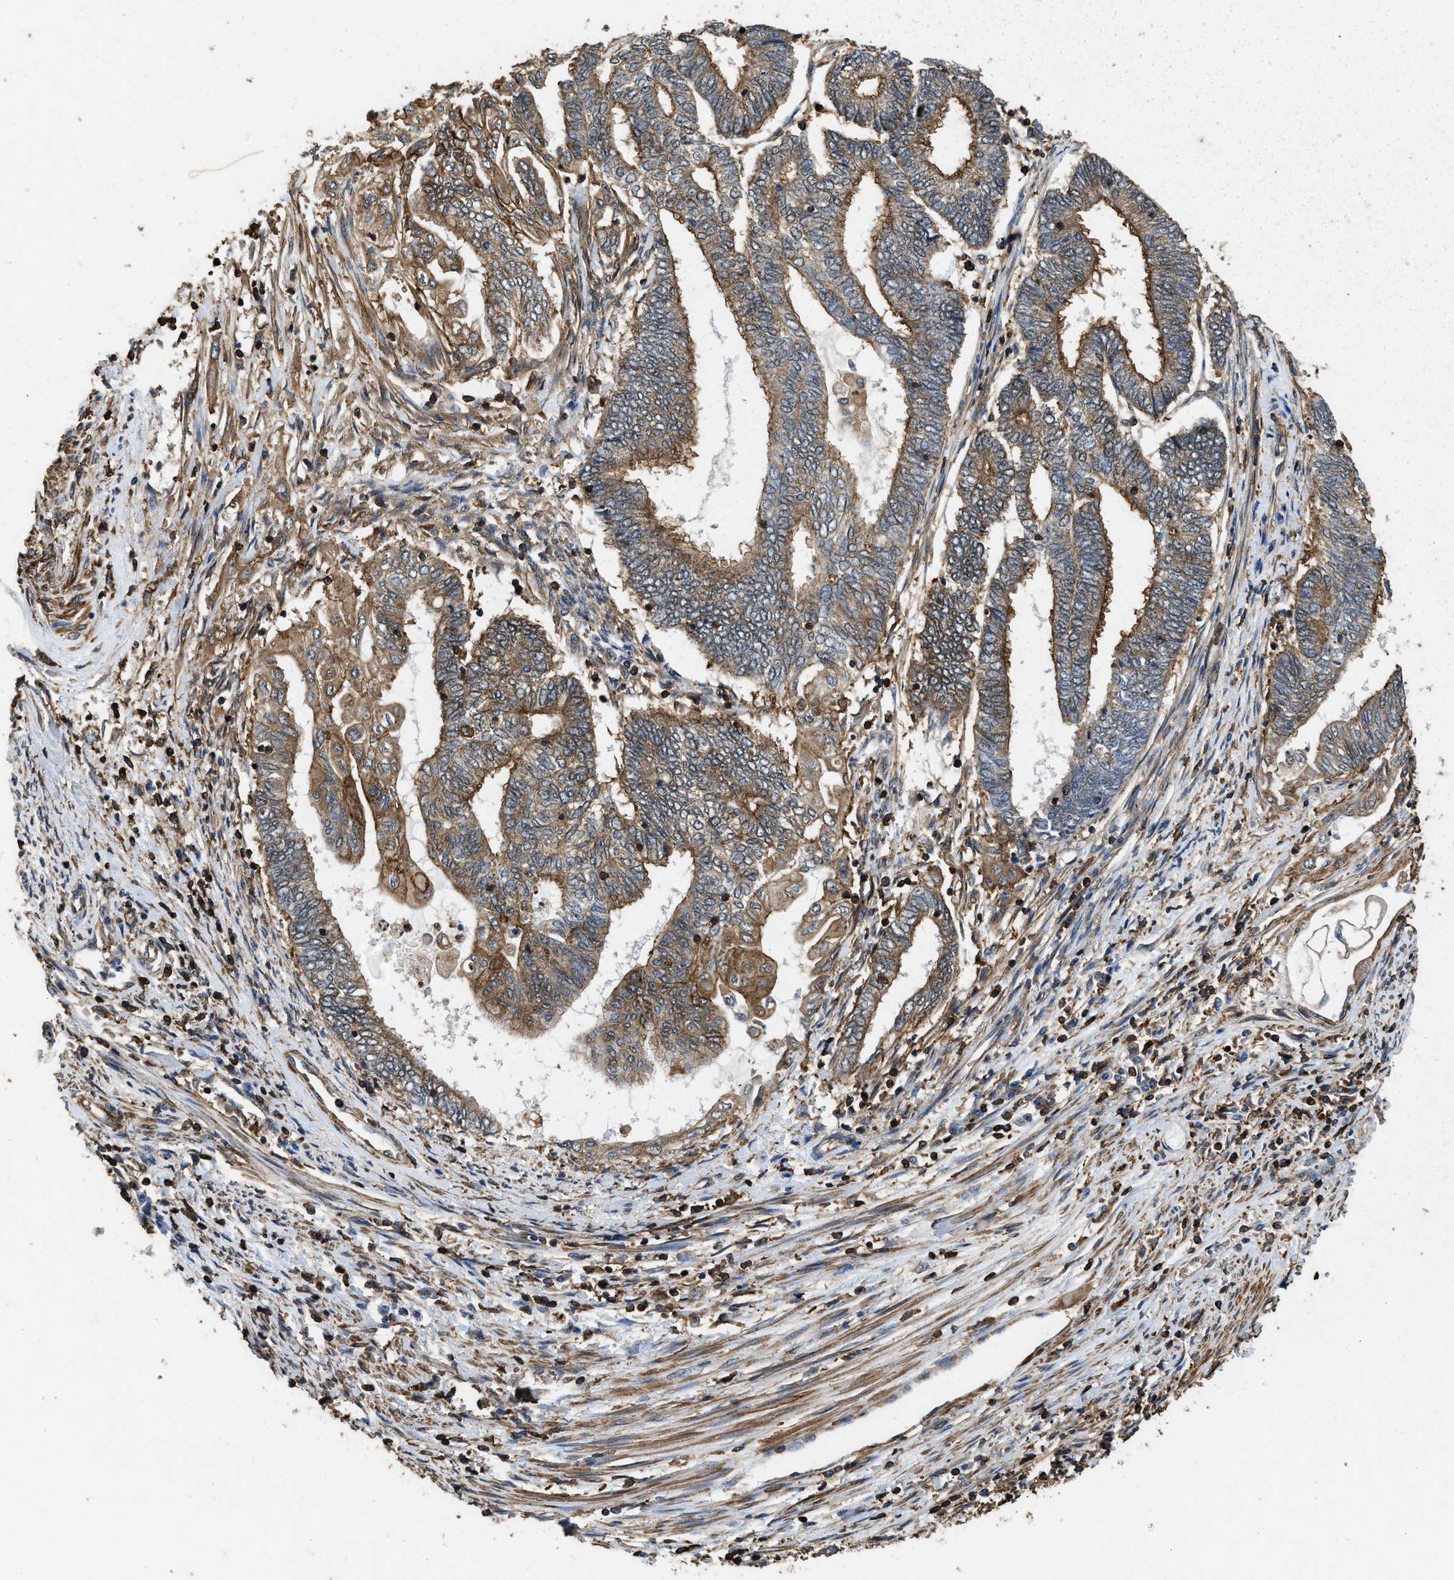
{"staining": {"intensity": "moderate", "quantity": ">75%", "location": "cytoplasmic/membranous"}, "tissue": "endometrial cancer", "cell_type": "Tumor cells", "image_type": "cancer", "snomed": [{"axis": "morphology", "description": "Adenocarcinoma, NOS"}, {"axis": "topography", "description": "Uterus"}, {"axis": "topography", "description": "Endometrium"}], "caption": "The micrograph shows a brown stain indicating the presence of a protein in the cytoplasmic/membranous of tumor cells in endometrial cancer. The staining is performed using DAB (3,3'-diaminobenzidine) brown chromogen to label protein expression. The nuclei are counter-stained blue using hematoxylin.", "gene": "LINGO2", "patient": {"sex": "female", "age": 70}}